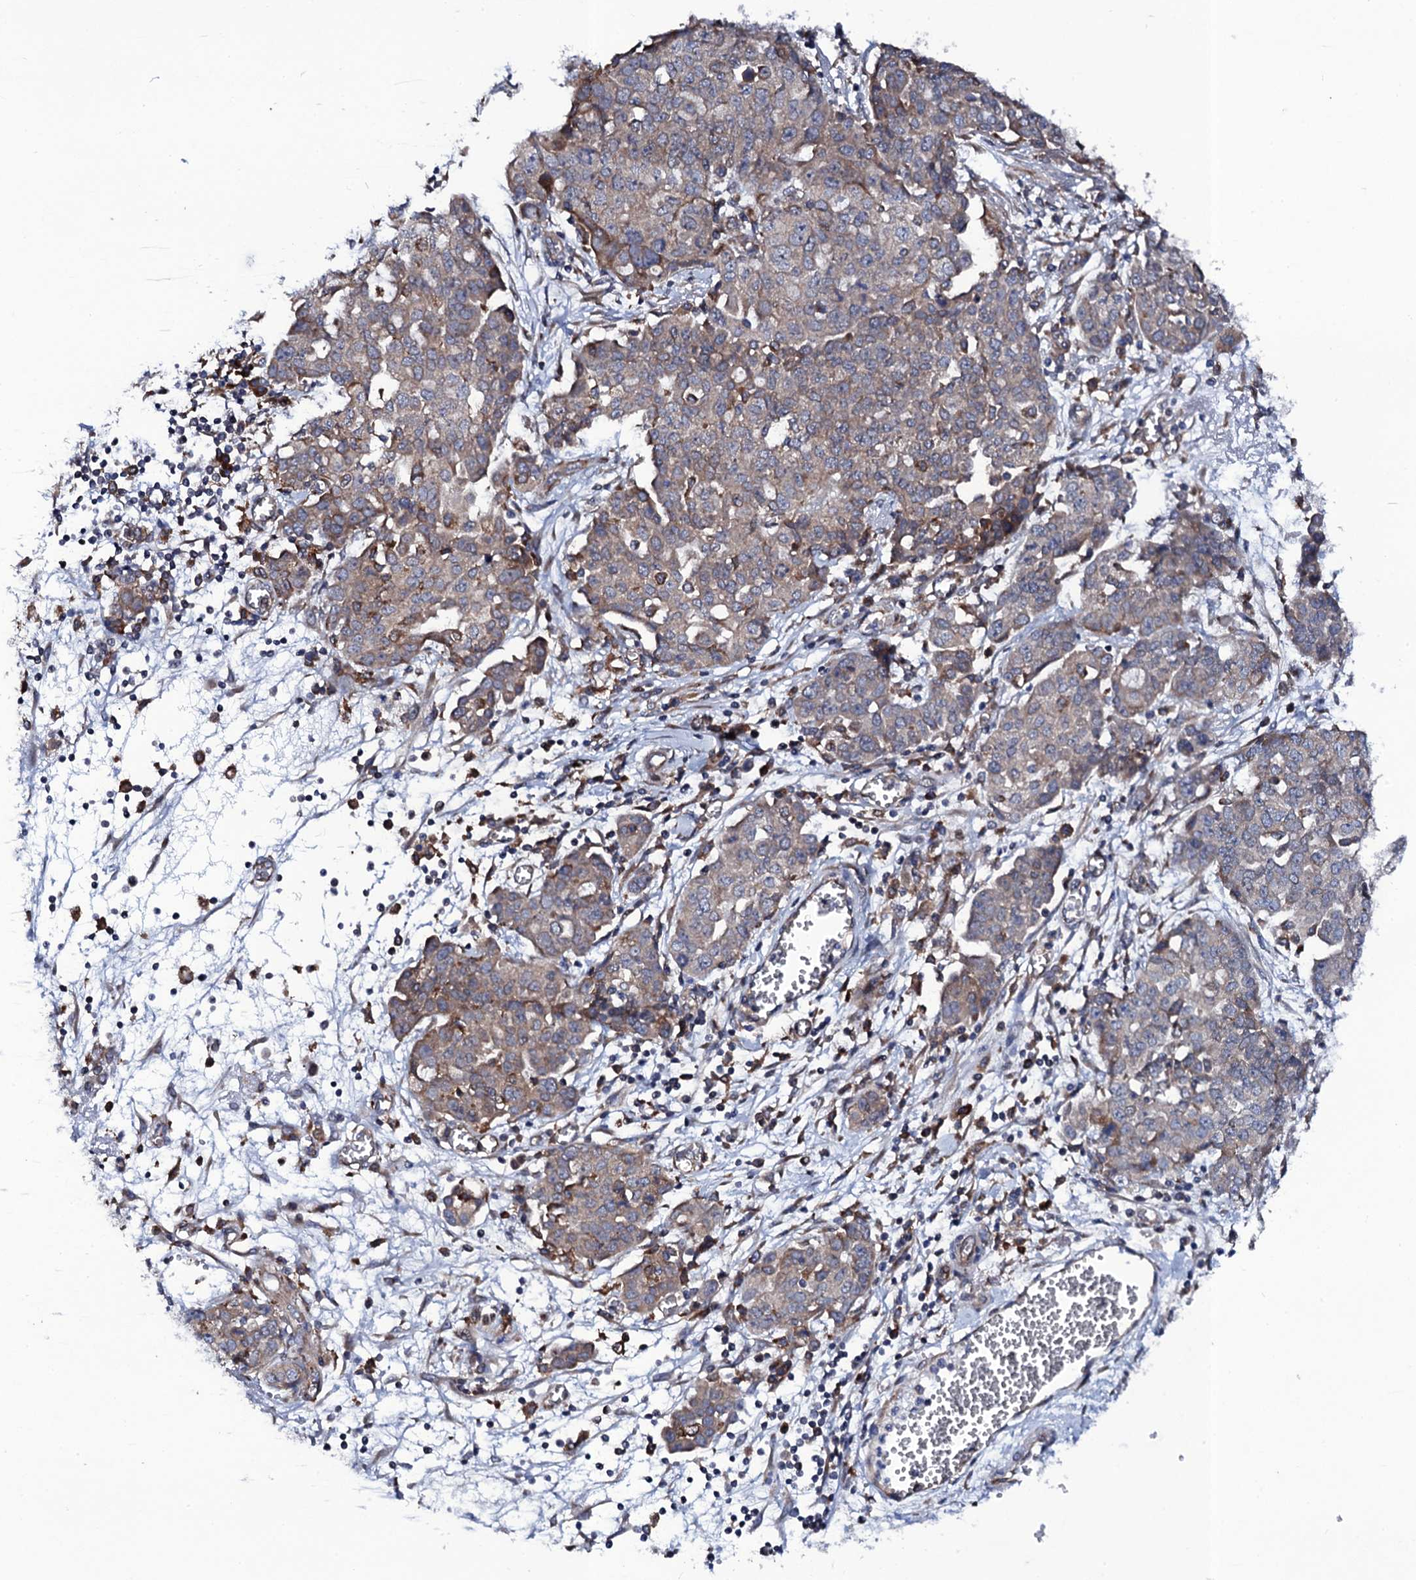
{"staining": {"intensity": "weak", "quantity": "25%-75%", "location": "cytoplasmic/membranous"}, "tissue": "ovarian cancer", "cell_type": "Tumor cells", "image_type": "cancer", "snomed": [{"axis": "morphology", "description": "Cystadenocarcinoma, serous, NOS"}, {"axis": "topography", "description": "Soft tissue"}, {"axis": "topography", "description": "Ovary"}], "caption": "About 25%-75% of tumor cells in human ovarian cancer (serous cystadenocarcinoma) show weak cytoplasmic/membranous protein expression as visualized by brown immunohistochemical staining.", "gene": "PGLS", "patient": {"sex": "female", "age": 57}}